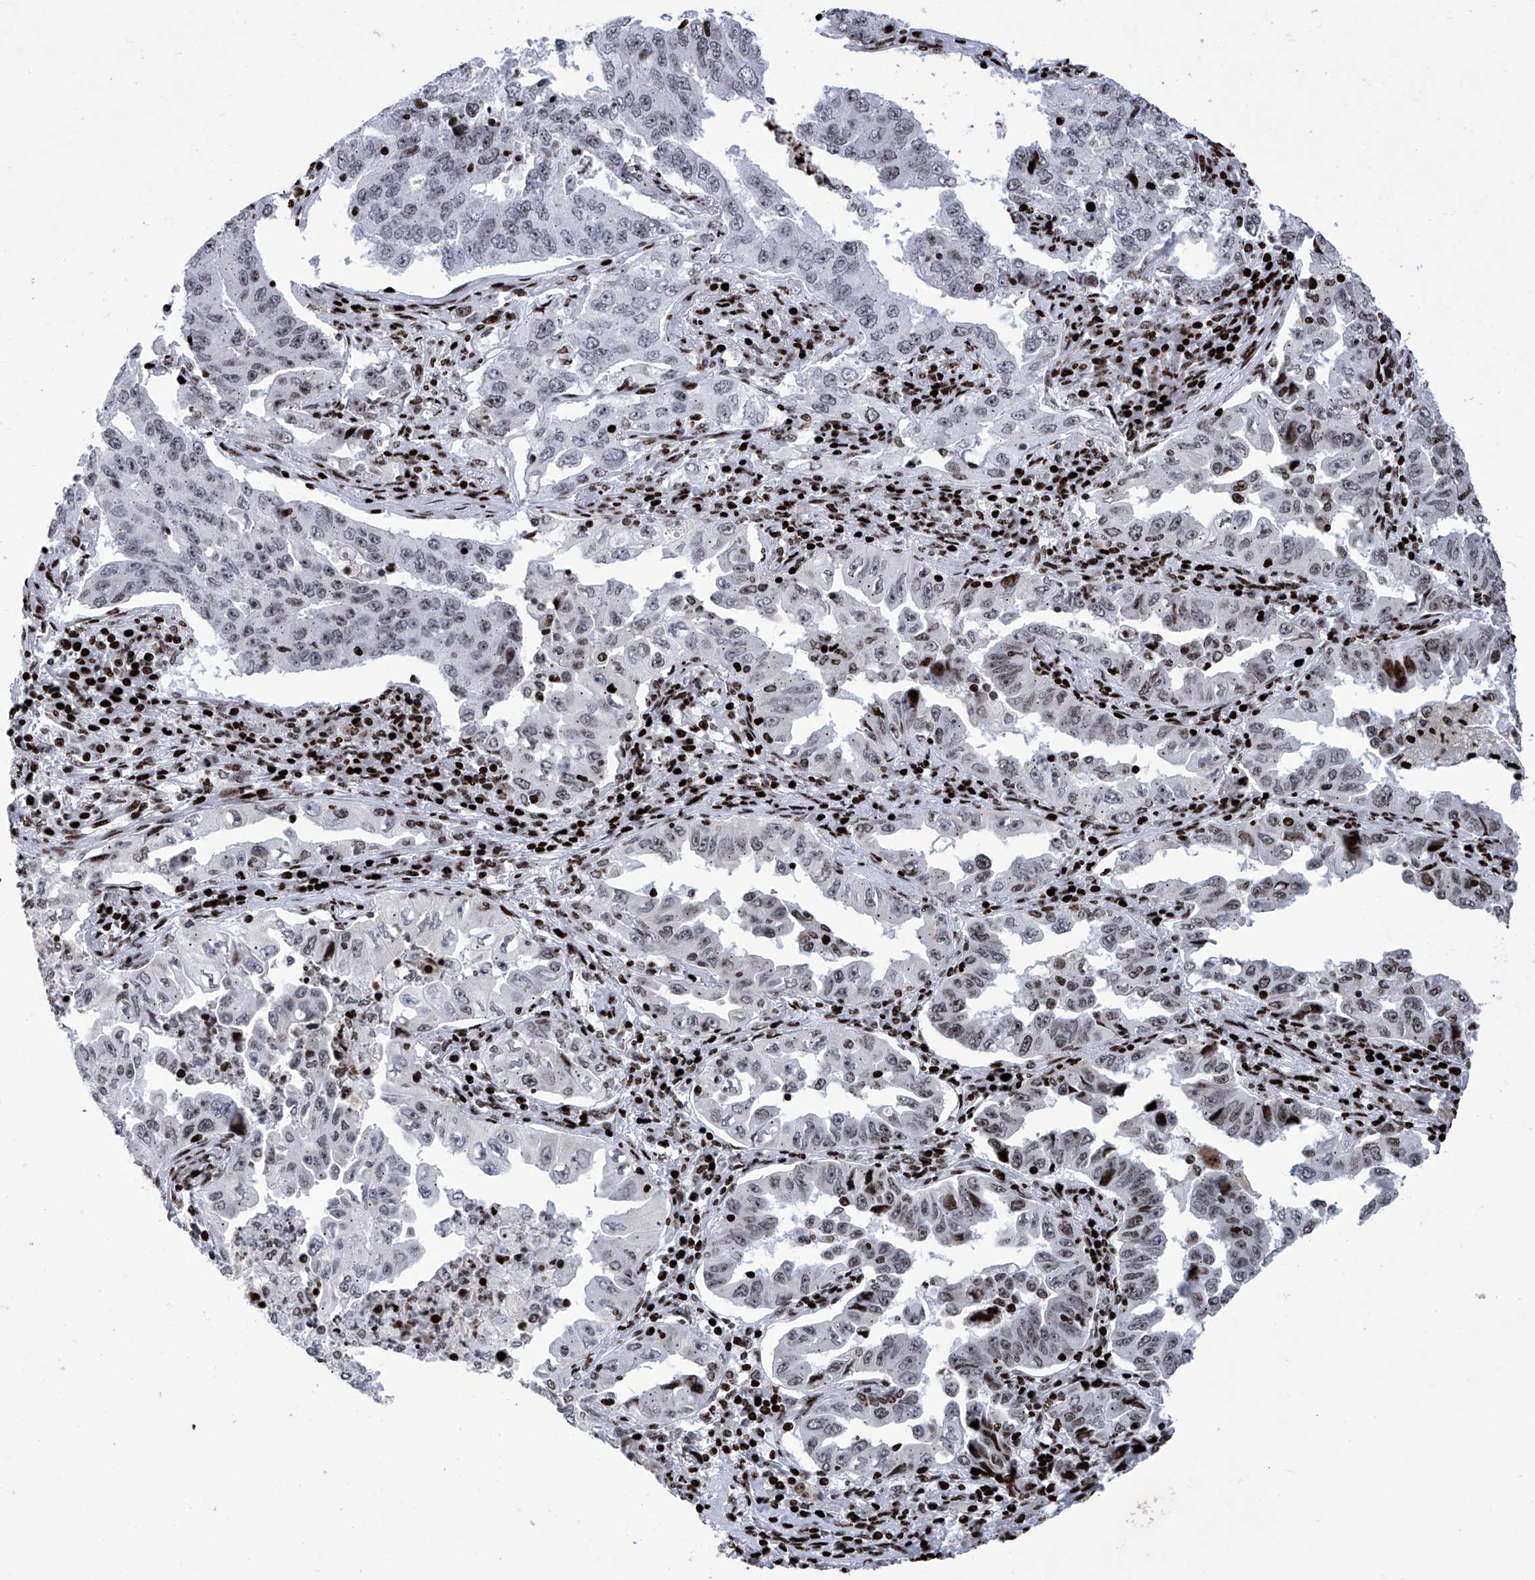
{"staining": {"intensity": "moderate", "quantity": "<25%", "location": "nuclear"}, "tissue": "lung cancer", "cell_type": "Tumor cells", "image_type": "cancer", "snomed": [{"axis": "morphology", "description": "Adenocarcinoma, NOS"}, {"axis": "topography", "description": "Lung"}], "caption": "IHC (DAB (3,3'-diaminobenzidine)) staining of adenocarcinoma (lung) exhibits moderate nuclear protein staining in about <25% of tumor cells.", "gene": "HEY2", "patient": {"sex": "female", "age": 51}}